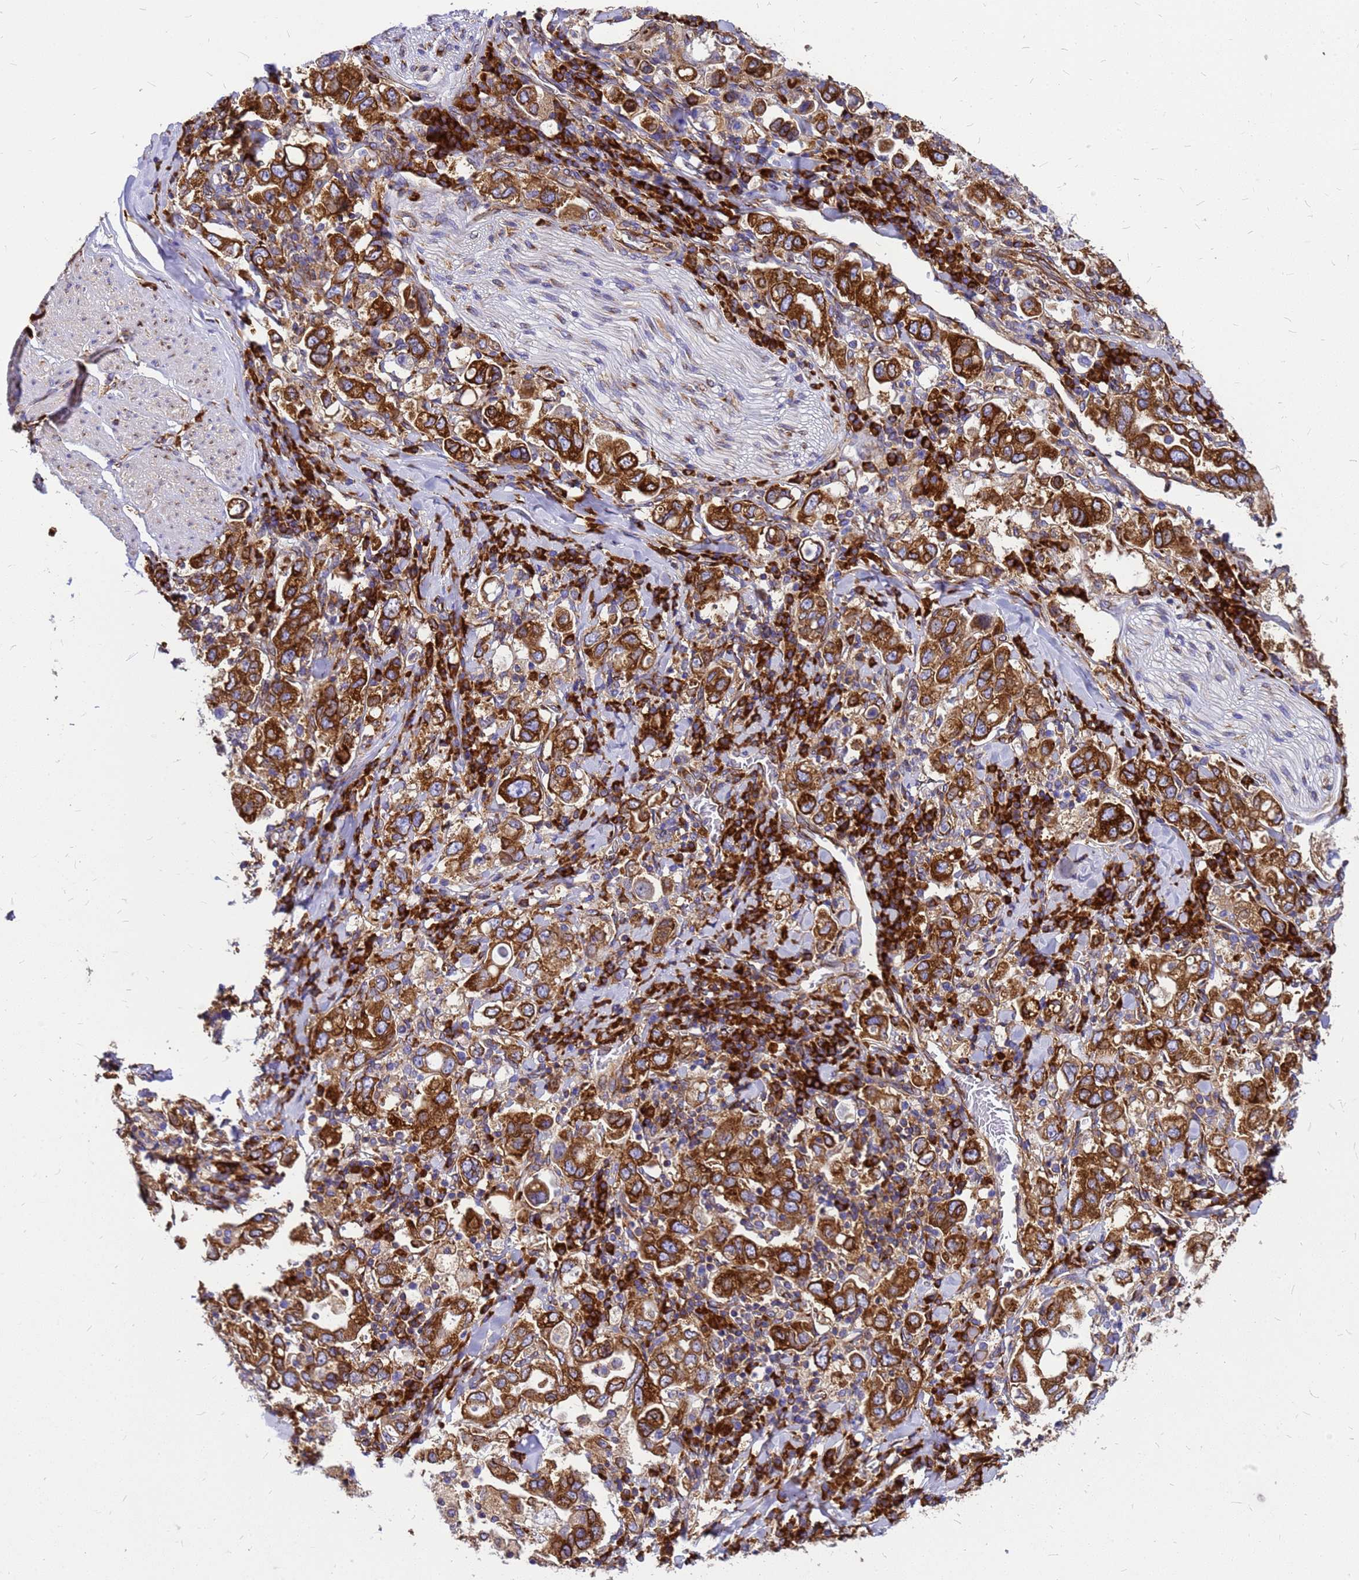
{"staining": {"intensity": "strong", "quantity": ">75%", "location": "cytoplasmic/membranous"}, "tissue": "stomach cancer", "cell_type": "Tumor cells", "image_type": "cancer", "snomed": [{"axis": "morphology", "description": "Adenocarcinoma, NOS"}, {"axis": "topography", "description": "Stomach, upper"}], "caption": "An image showing strong cytoplasmic/membranous staining in about >75% of tumor cells in stomach adenocarcinoma, as visualized by brown immunohistochemical staining.", "gene": "EEF1D", "patient": {"sex": "male", "age": 62}}